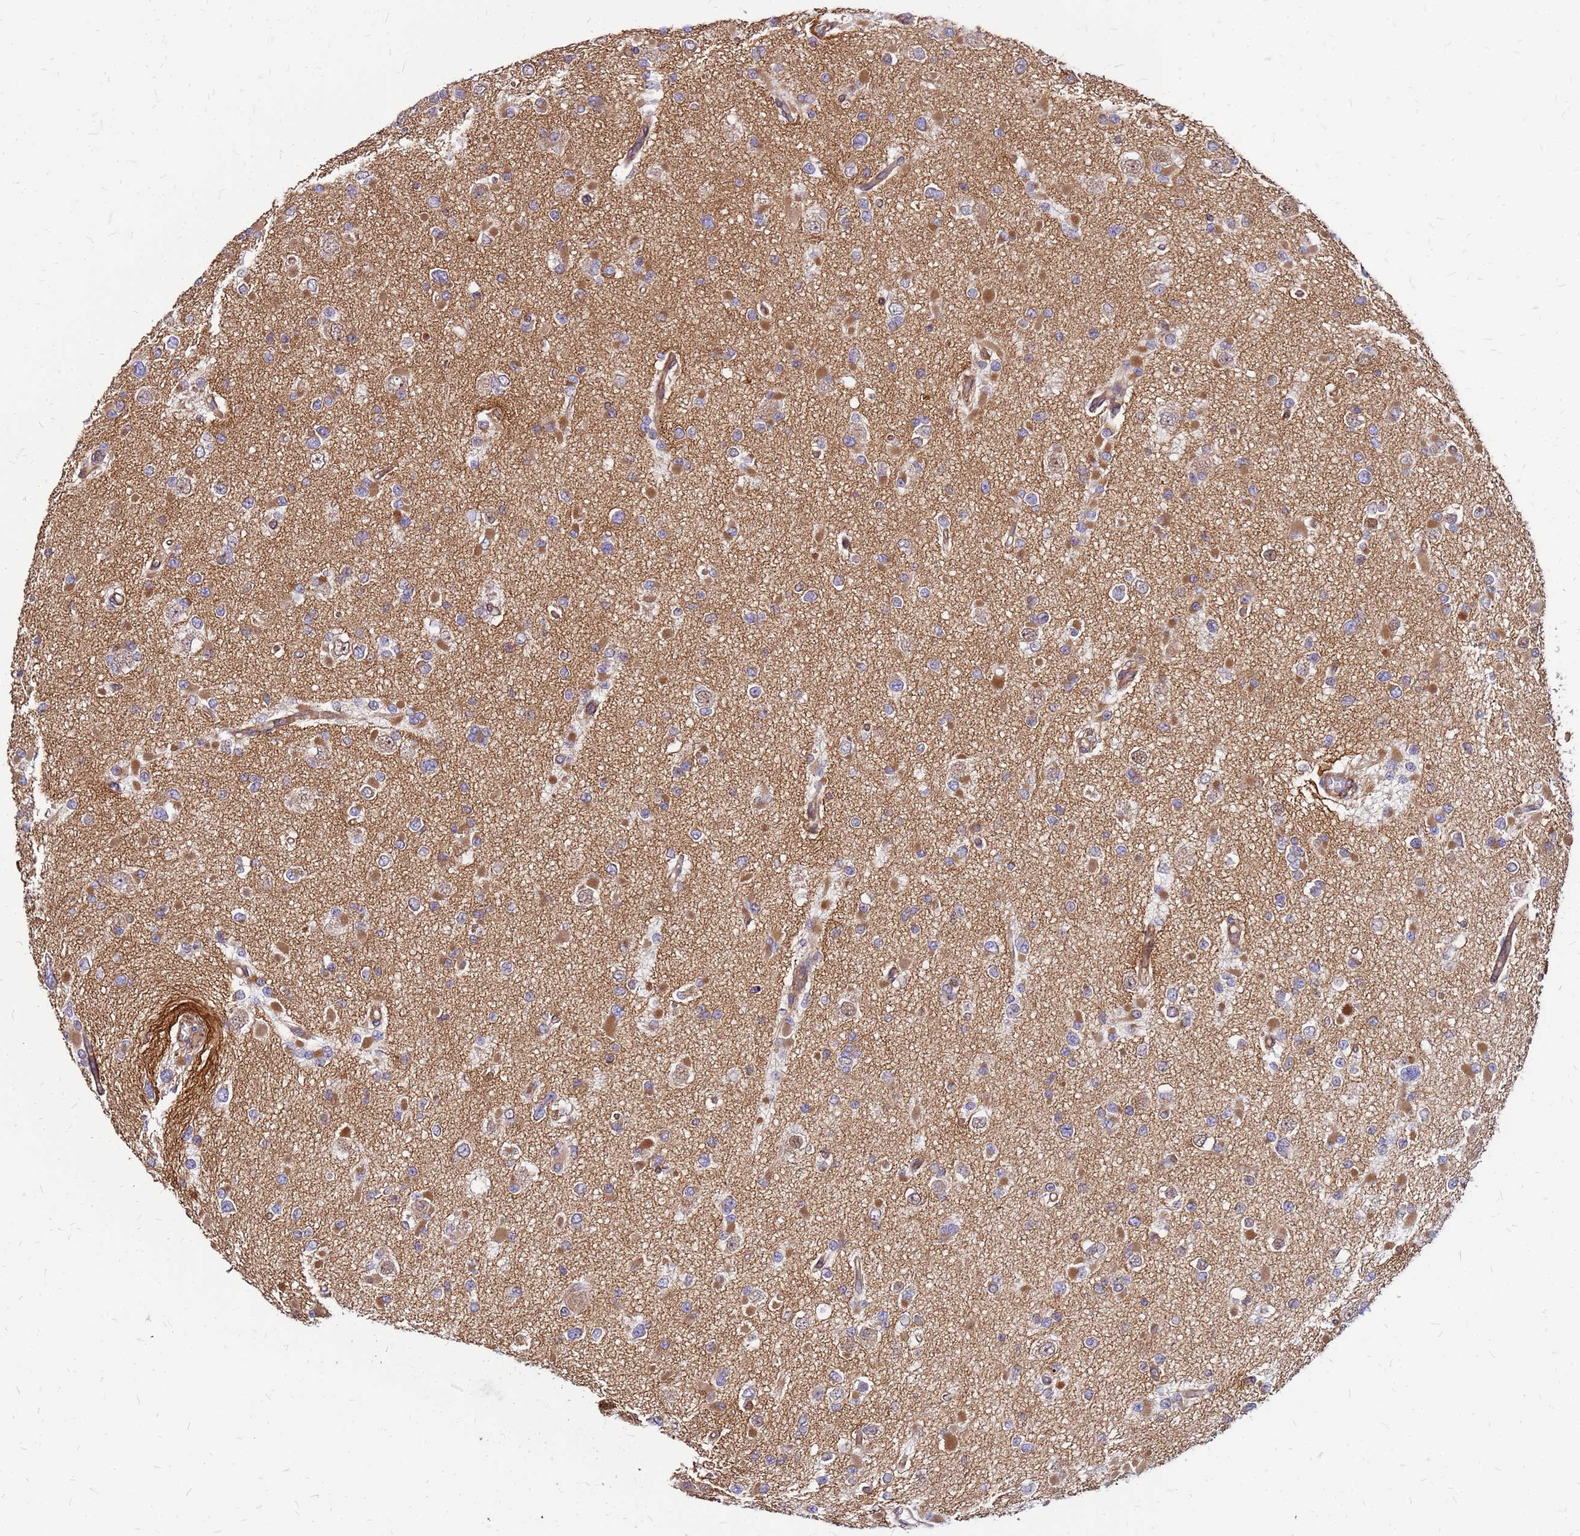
{"staining": {"intensity": "moderate", "quantity": "<25%", "location": "cytoplasmic/membranous"}, "tissue": "glioma", "cell_type": "Tumor cells", "image_type": "cancer", "snomed": [{"axis": "morphology", "description": "Glioma, malignant, Low grade"}, {"axis": "topography", "description": "Brain"}], "caption": "Immunohistochemistry (DAB (3,3'-diaminobenzidine)) staining of human glioma demonstrates moderate cytoplasmic/membranous protein positivity in approximately <25% of tumor cells.", "gene": "CYBC1", "patient": {"sex": "female", "age": 22}}